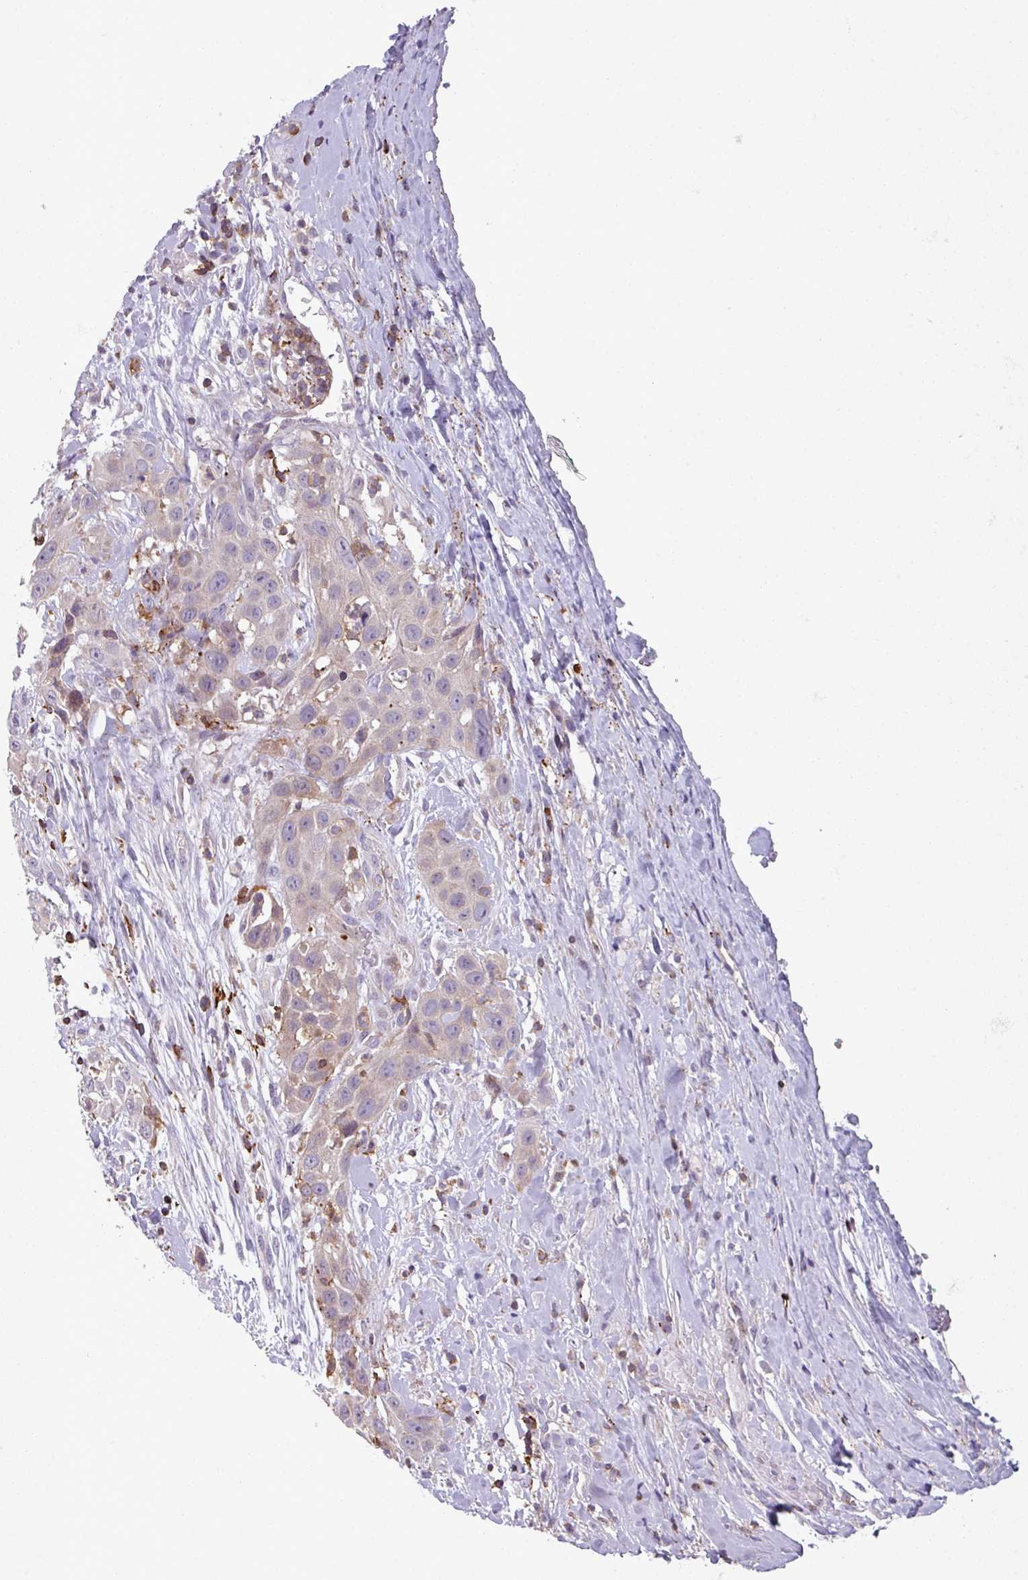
{"staining": {"intensity": "negative", "quantity": "none", "location": "none"}, "tissue": "head and neck cancer", "cell_type": "Tumor cells", "image_type": "cancer", "snomed": [{"axis": "morphology", "description": "Squamous cell carcinoma, NOS"}, {"axis": "topography", "description": "Head-Neck"}], "caption": "High power microscopy image of an immunohistochemistry (IHC) image of head and neck squamous cell carcinoma, revealing no significant positivity in tumor cells.", "gene": "NEDD9", "patient": {"sex": "male", "age": 81}}